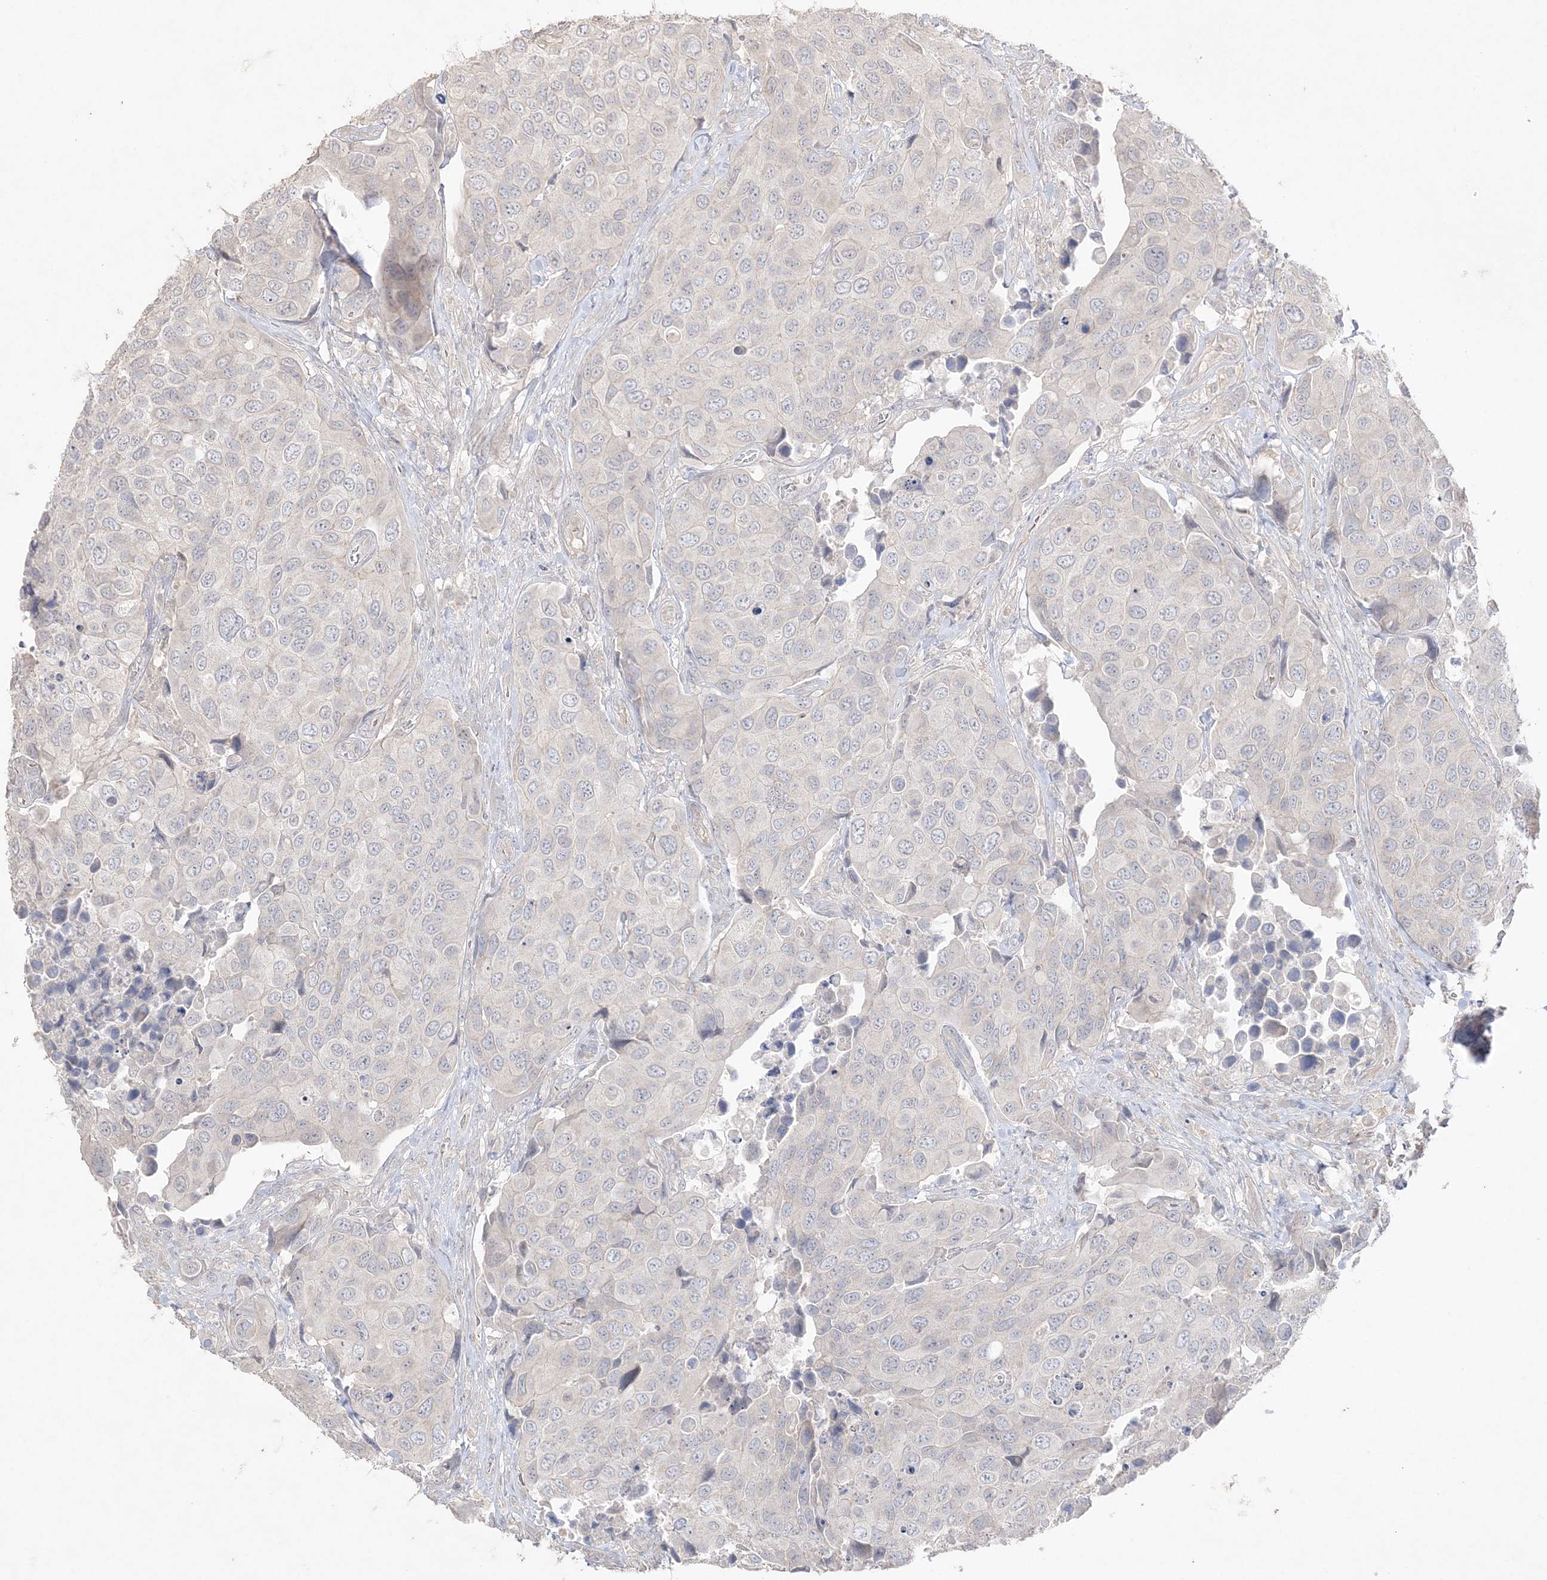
{"staining": {"intensity": "negative", "quantity": "none", "location": "none"}, "tissue": "urothelial cancer", "cell_type": "Tumor cells", "image_type": "cancer", "snomed": [{"axis": "morphology", "description": "Urothelial carcinoma, High grade"}, {"axis": "topography", "description": "Urinary bladder"}], "caption": "The immunohistochemistry (IHC) histopathology image has no significant positivity in tumor cells of high-grade urothelial carcinoma tissue.", "gene": "SH3BP4", "patient": {"sex": "male", "age": 74}}